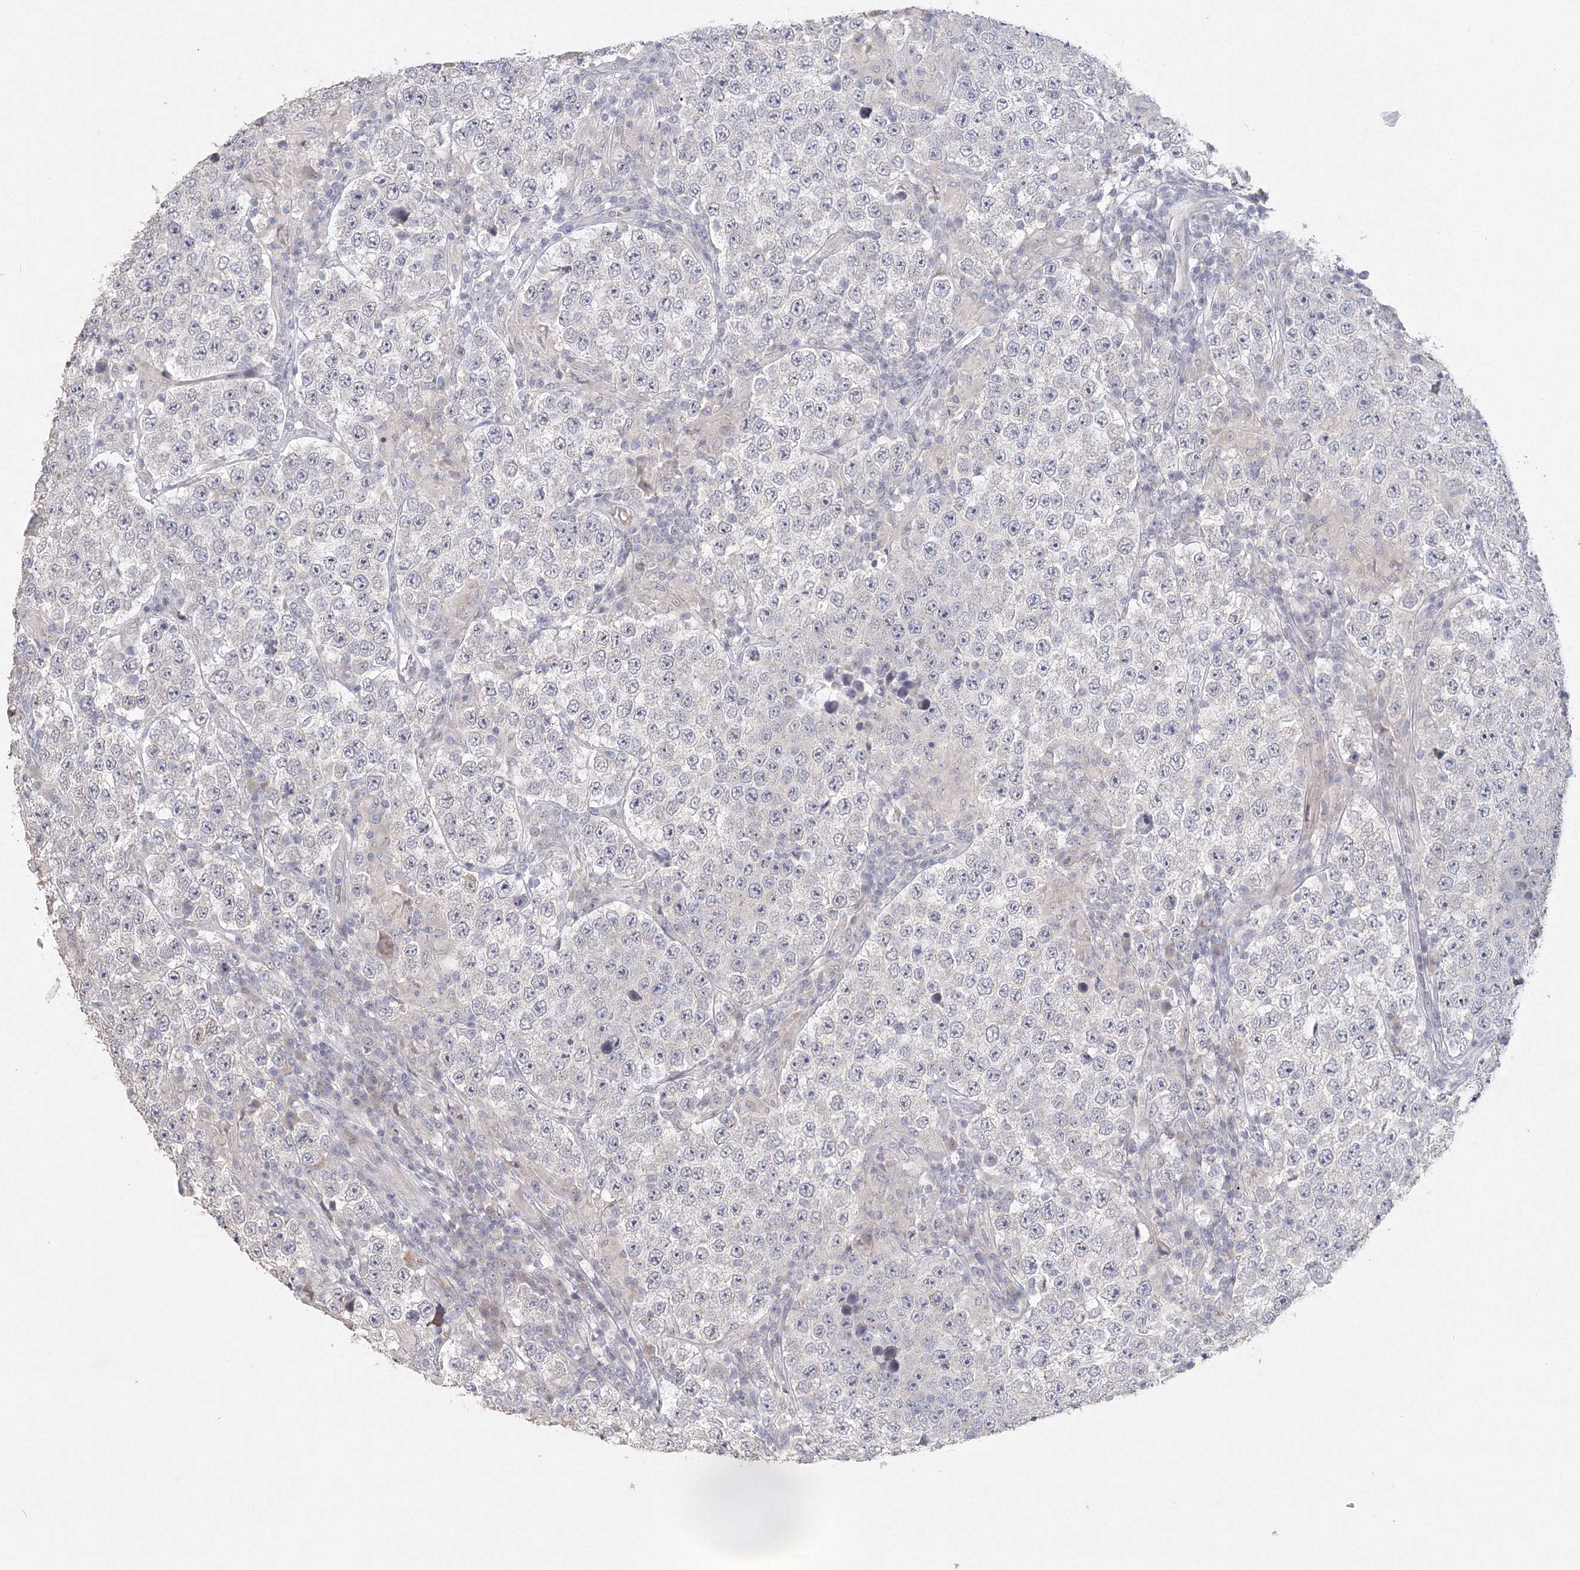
{"staining": {"intensity": "negative", "quantity": "none", "location": "none"}, "tissue": "testis cancer", "cell_type": "Tumor cells", "image_type": "cancer", "snomed": [{"axis": "morphology", "description": "Normal tissue, NOS"}, {"axis": "morphology", "description": "Urothelial carcinoma, High grade"}, {"axis": "morphology", "description": "Seminoma, NOS"}, {"axis": "morphology", "description": "Carcinoma, Embryonal, NOS"}, {"axis": "topography", "description": "Urinary bladder"}, {"axis": "topography", "description": "Testis"}], "caption": "A photomicrograph of human seminoma (testis) is negative for staining in tumor cells.", "gene": "TACC2", "patient": {"sex": "male", "age": 41}}